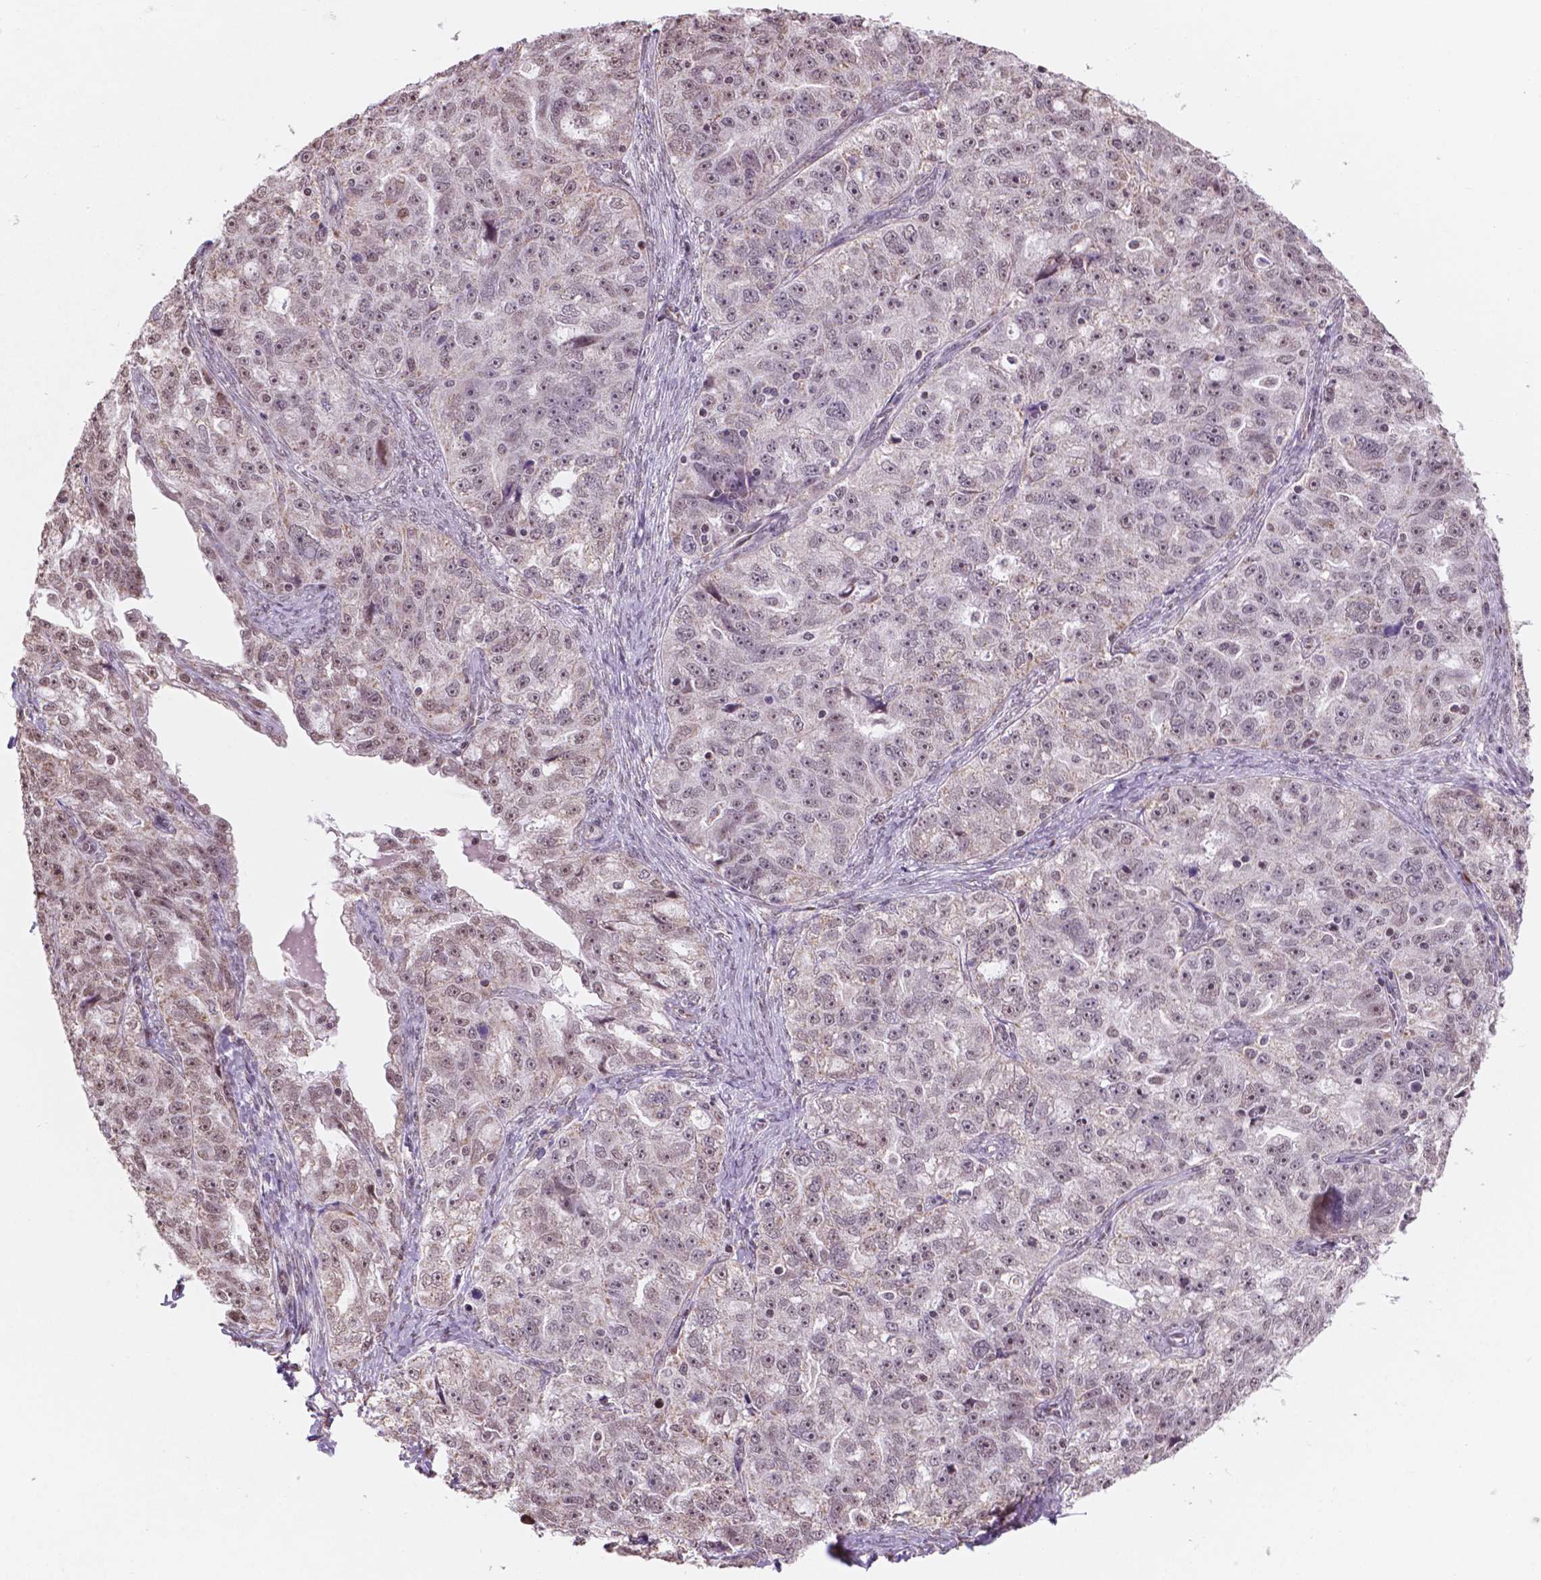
{"staining": {"intensity": "moderate", "quantity": "<25%", "location": "nuclear"}, "tissue": "ovarian cancer", "cell_type": "Tumor cells", "image_type": "cancer", "snomed": [{"axis": "morphology", "description": "Cystadenocarcinoma, serous, NOS"}, {"axis": "topography", "description": "Ovary"}], "caption": "High-magnification brightfield microscopy of ovarian serous cystadenocarcinoma stained with DAB (3,3'-diaminobenzidine) (brown) and counterstained with hematoxylin (blue). tumor cells exhibit moderate nuclear expression is appreciated in about<25% of cells.", "gene": "NDUFA10", "patient": {"sex": "female", "age": 51}}